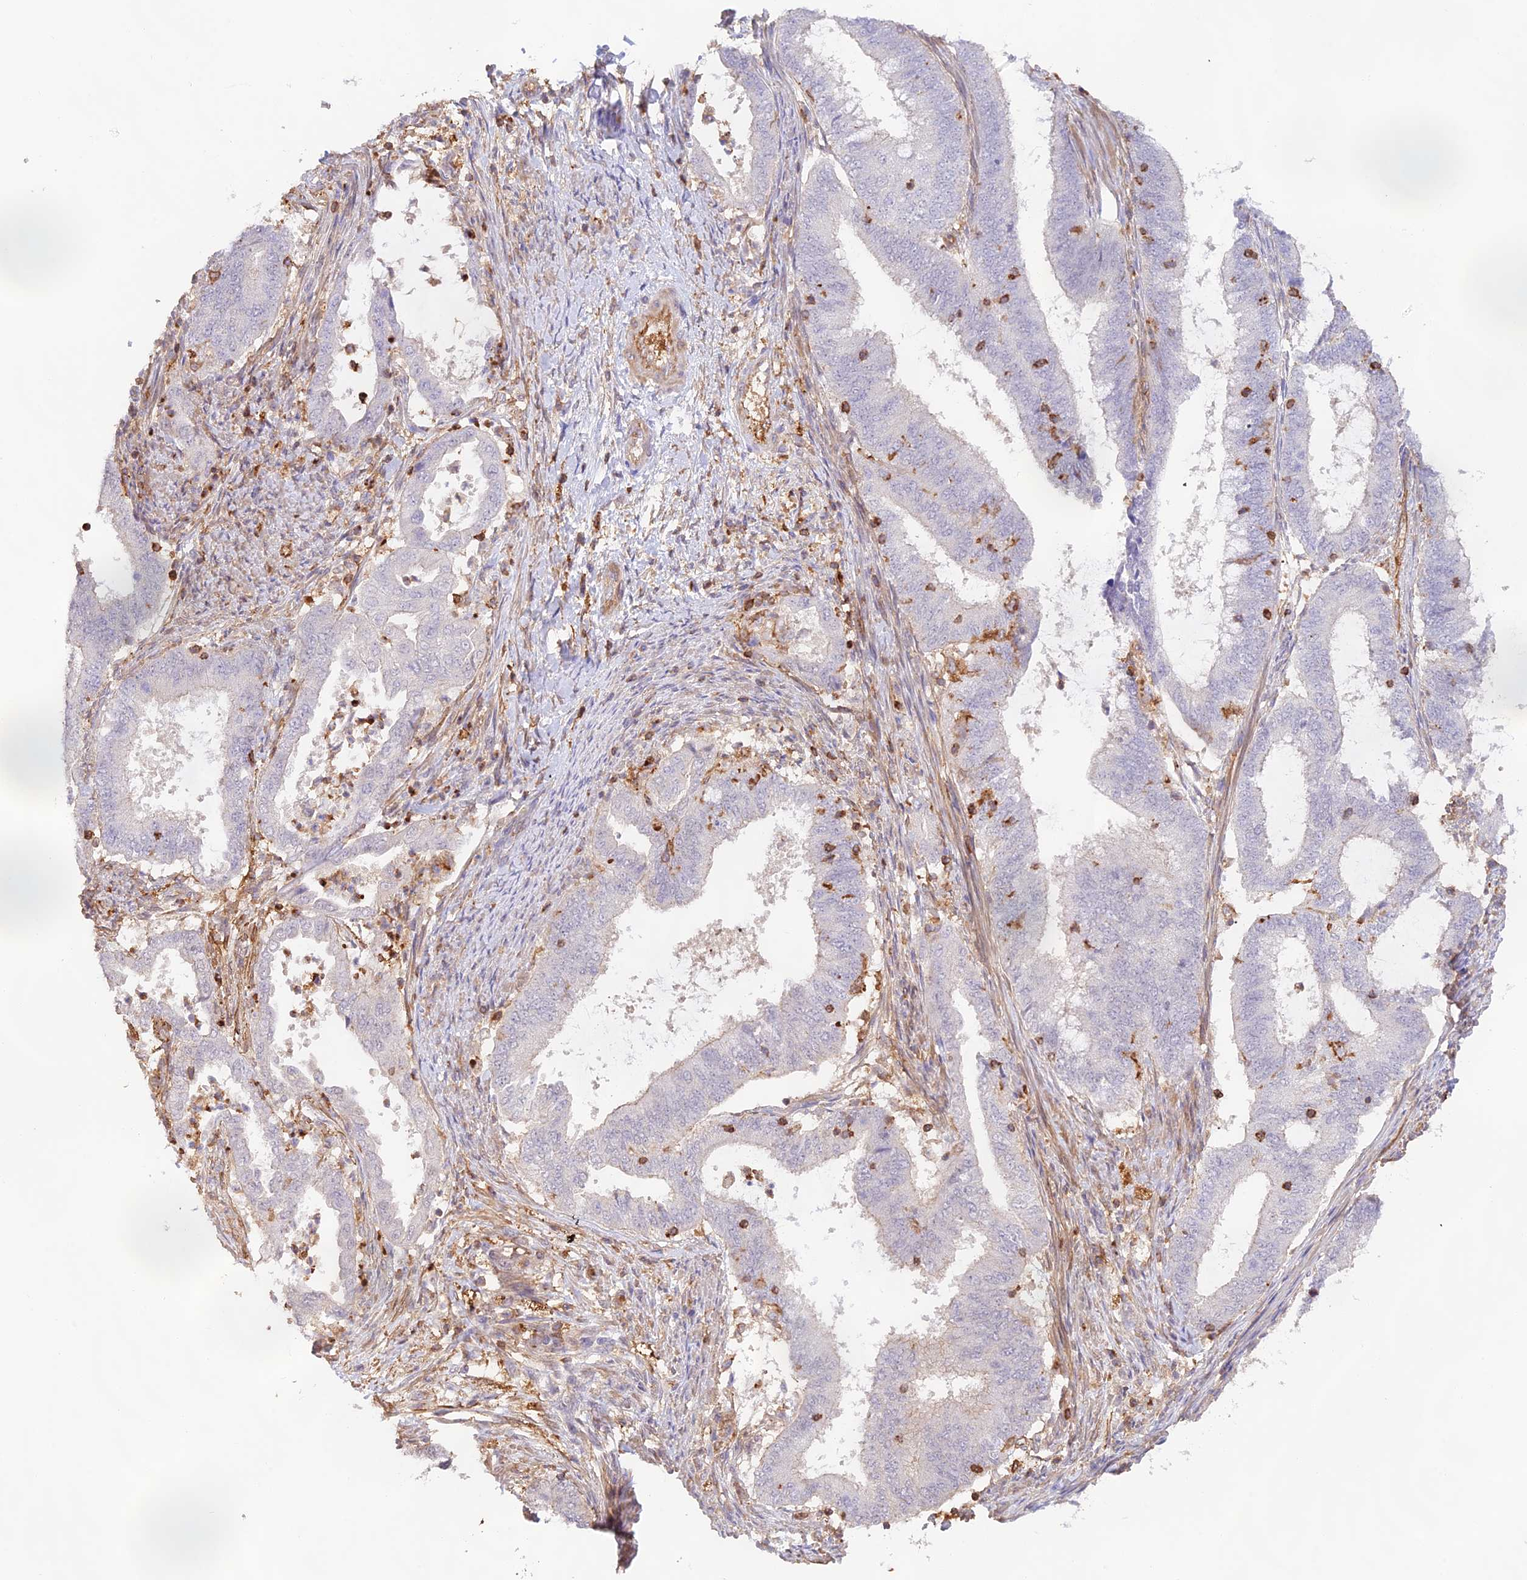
{"staining": {"intensity": "negative", "quantity": "none", "location": "none"}, "tissue": "endometrial cancer", "cell_type": "Tumor cells", "image_type": "cancer", "snomed": [{"axis": "morphology", "description": "Adenocarcinoma, NOS"}, {"axis": "topography", "description": "Endometrium"}], "caption": "Immunohistochemical staining of human adenocarcinoma (endometrial) exhibits no significant staining in tumor cells. The staining is performed using DAB (3,3'-diaminobenzidine) brown chromogen with nuclei counter-stained in using hematoxylin.", "gene": "DENND1C", "patient": {"sex": "female", "age": 51}}